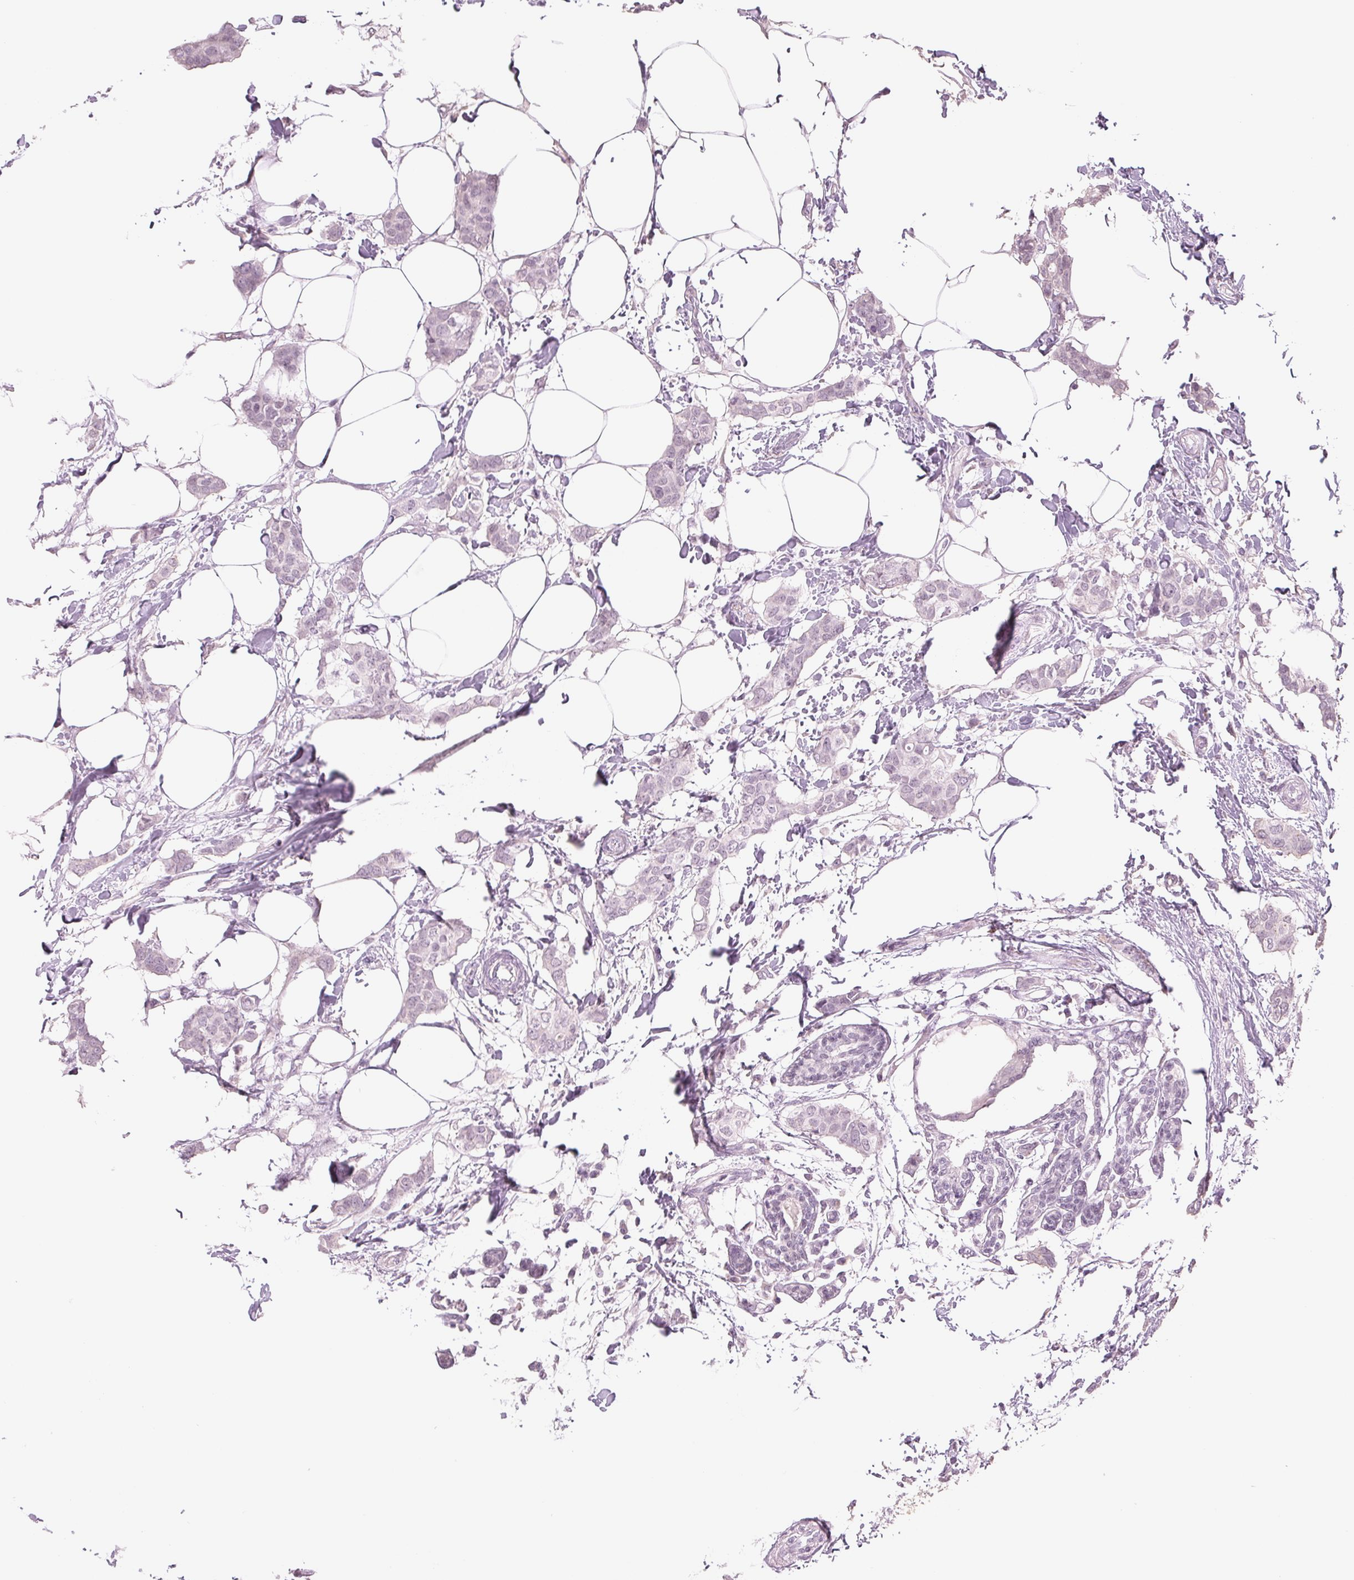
{"staining": {"intensity": "negative", "quantity": "none", "location": "none"}, "tissue": "breast cancer", "cell_type": "Tumor cells", "image_type": "cancer", "snomed": [{"axis": "morphology", "description": "Duct carcinoma"}, {"axis": "topography", "description": "Breast"}], "caption": "IHC micrograph of neoplastic tissue: human breast cancer (infiltrating ductal carcinoma) stained with DAB (3,3'-diaminobenzidine) exhibits no significant protein staining in tumor cells.", "gene": "DNAJC6", "patient": {"sex": "female", "age": 62}}